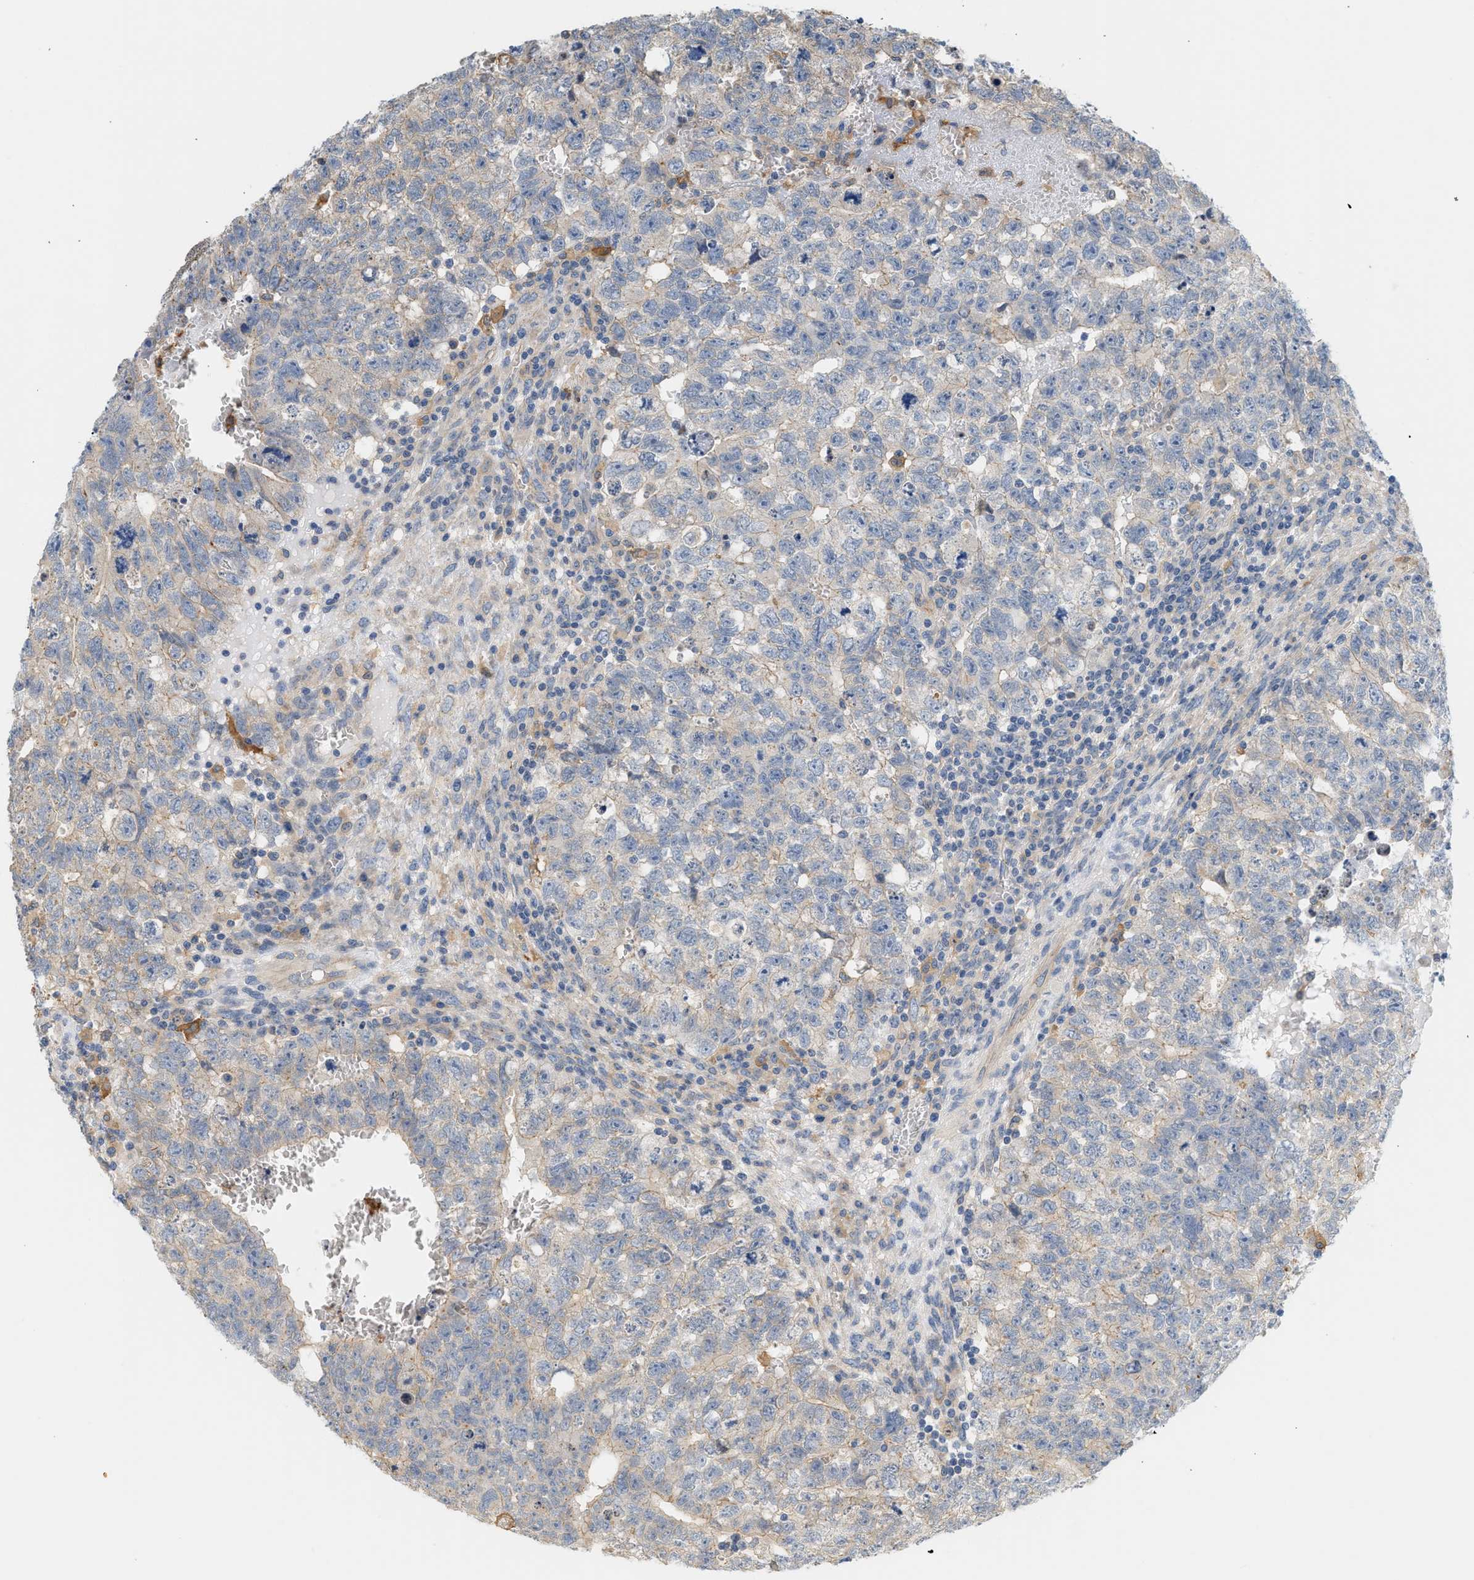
{"staining": {"intensity": "negative", "quantity": "none", "location": "none"}, "tissue": "testis cancer", "cell_type": "Tumor cells", "image_type": "cancer", "snomed": [{"axis": "morphology", "description": "Seminoma, NOS"}, {"axis": "morphology", "description": "Carcinoma, Embryonal, NOS"}, {"axis": "topography", "description": "Testis"}], "caption": "This is a micrograph of immunohistochemistry staining of embryonal carcinoma (testis), which shows no expression in tumor cells. (Brightfield microscopy of DAB IHC at high magnification).", "gene": "CTXN1", "patient": {"sex": "male", "age": 38}}